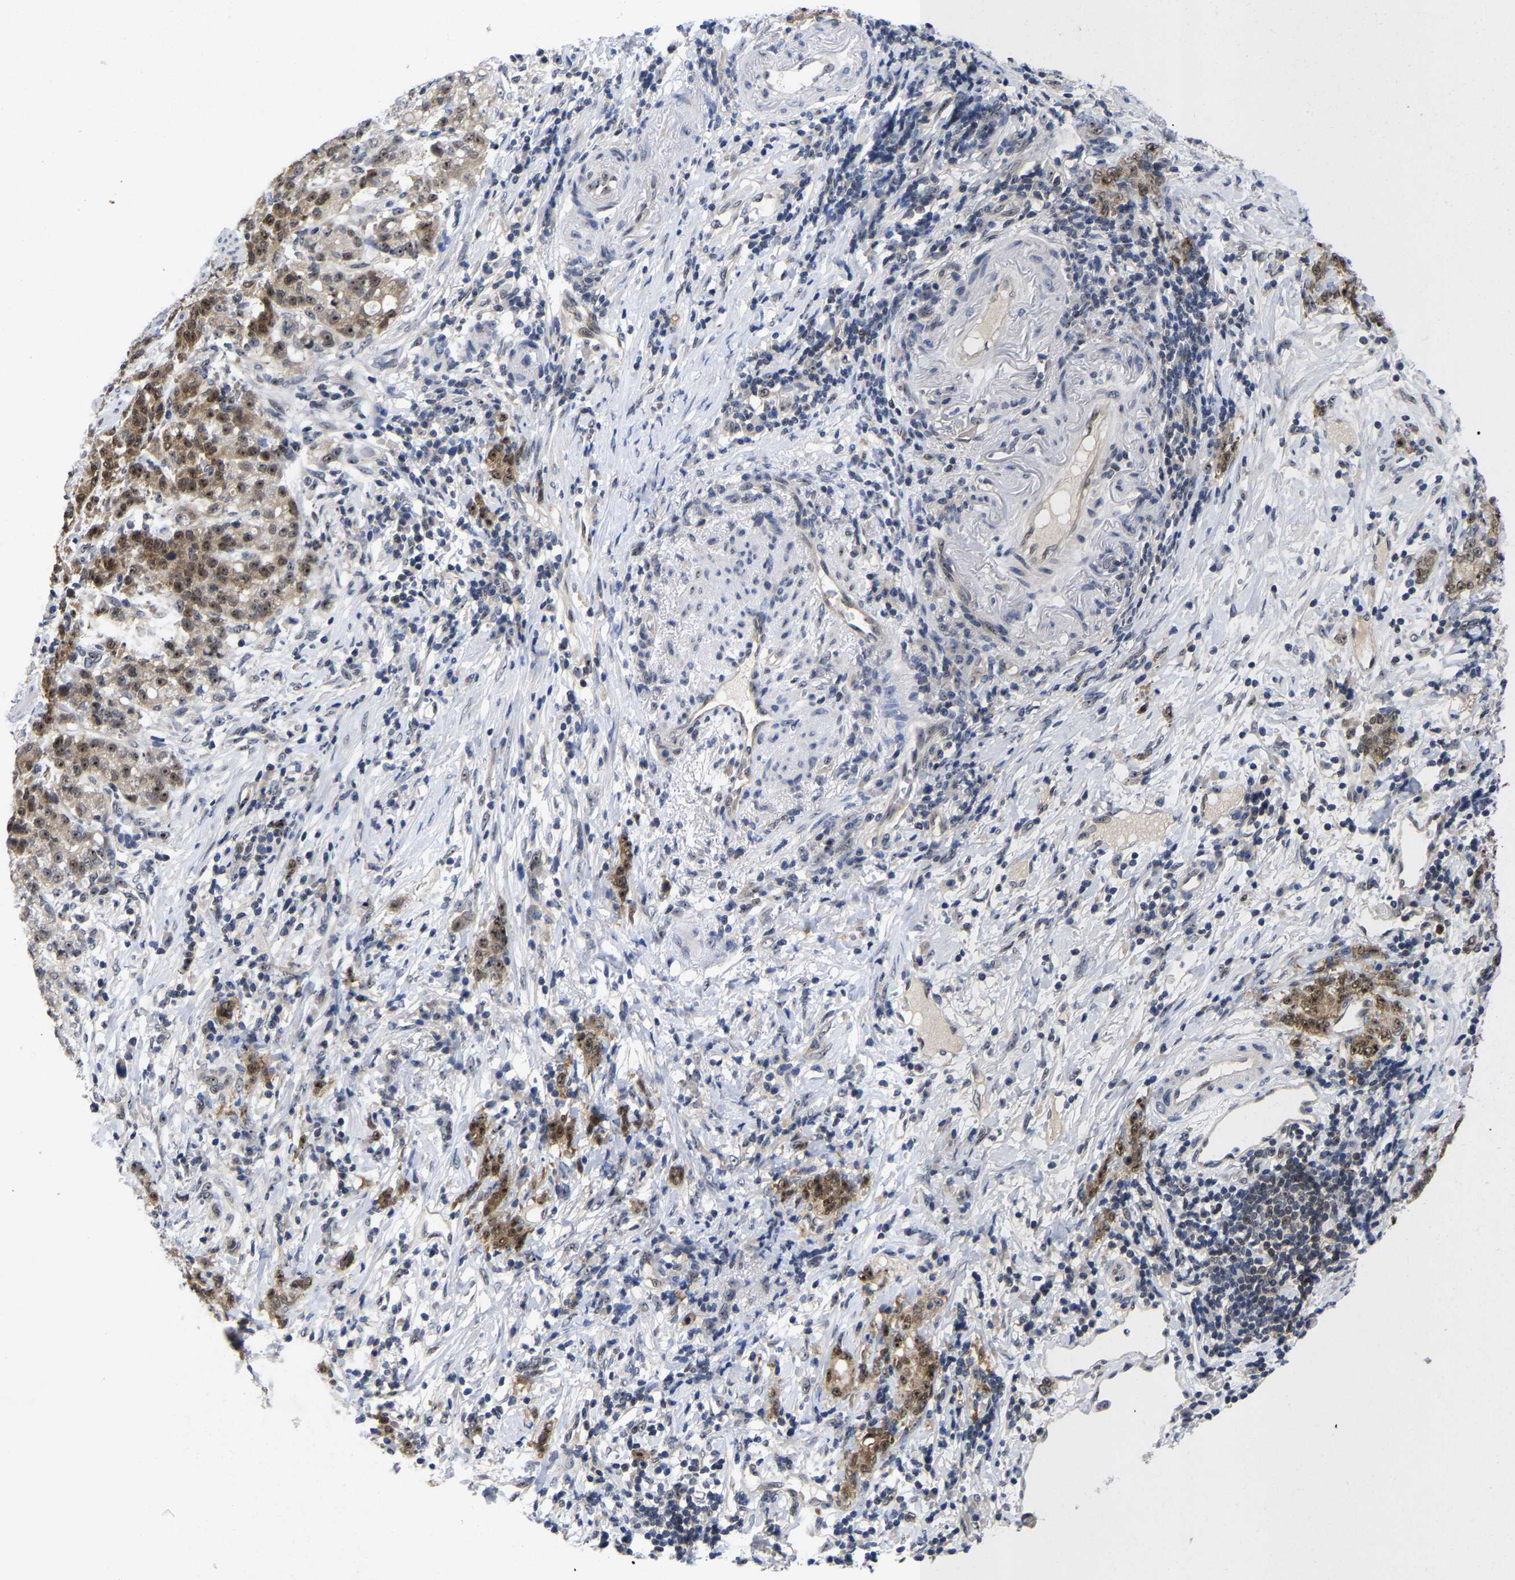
{"staining": {"intensity": "moderate", "quantity": ">75%", "location": "cytoplasmic/membranous,nuclear"}, "tissue": "stomach cancer", "cell_type": "Tumor cells", "image_type": "cancer", "snomed": [{"axis": "morphology", "description": "Adenocarcinoma, NOS"}, {"axis": "topography", "description": "Stomach, lower"}], "caption": "Protein expression by immunohistochemistry exhibits moderate cytoplasmic/membranous and nuclear positivity in about >75% of tumor cells in stomach adenocarcinoma. Using DAB (3,3'-diaminobenzidine) (brown) and hematoxylin (blue) stains, captured at high magnification using brightfield microscopy.", "gene": "NLE1", "patient": {"sex": "male", "age": 88}}